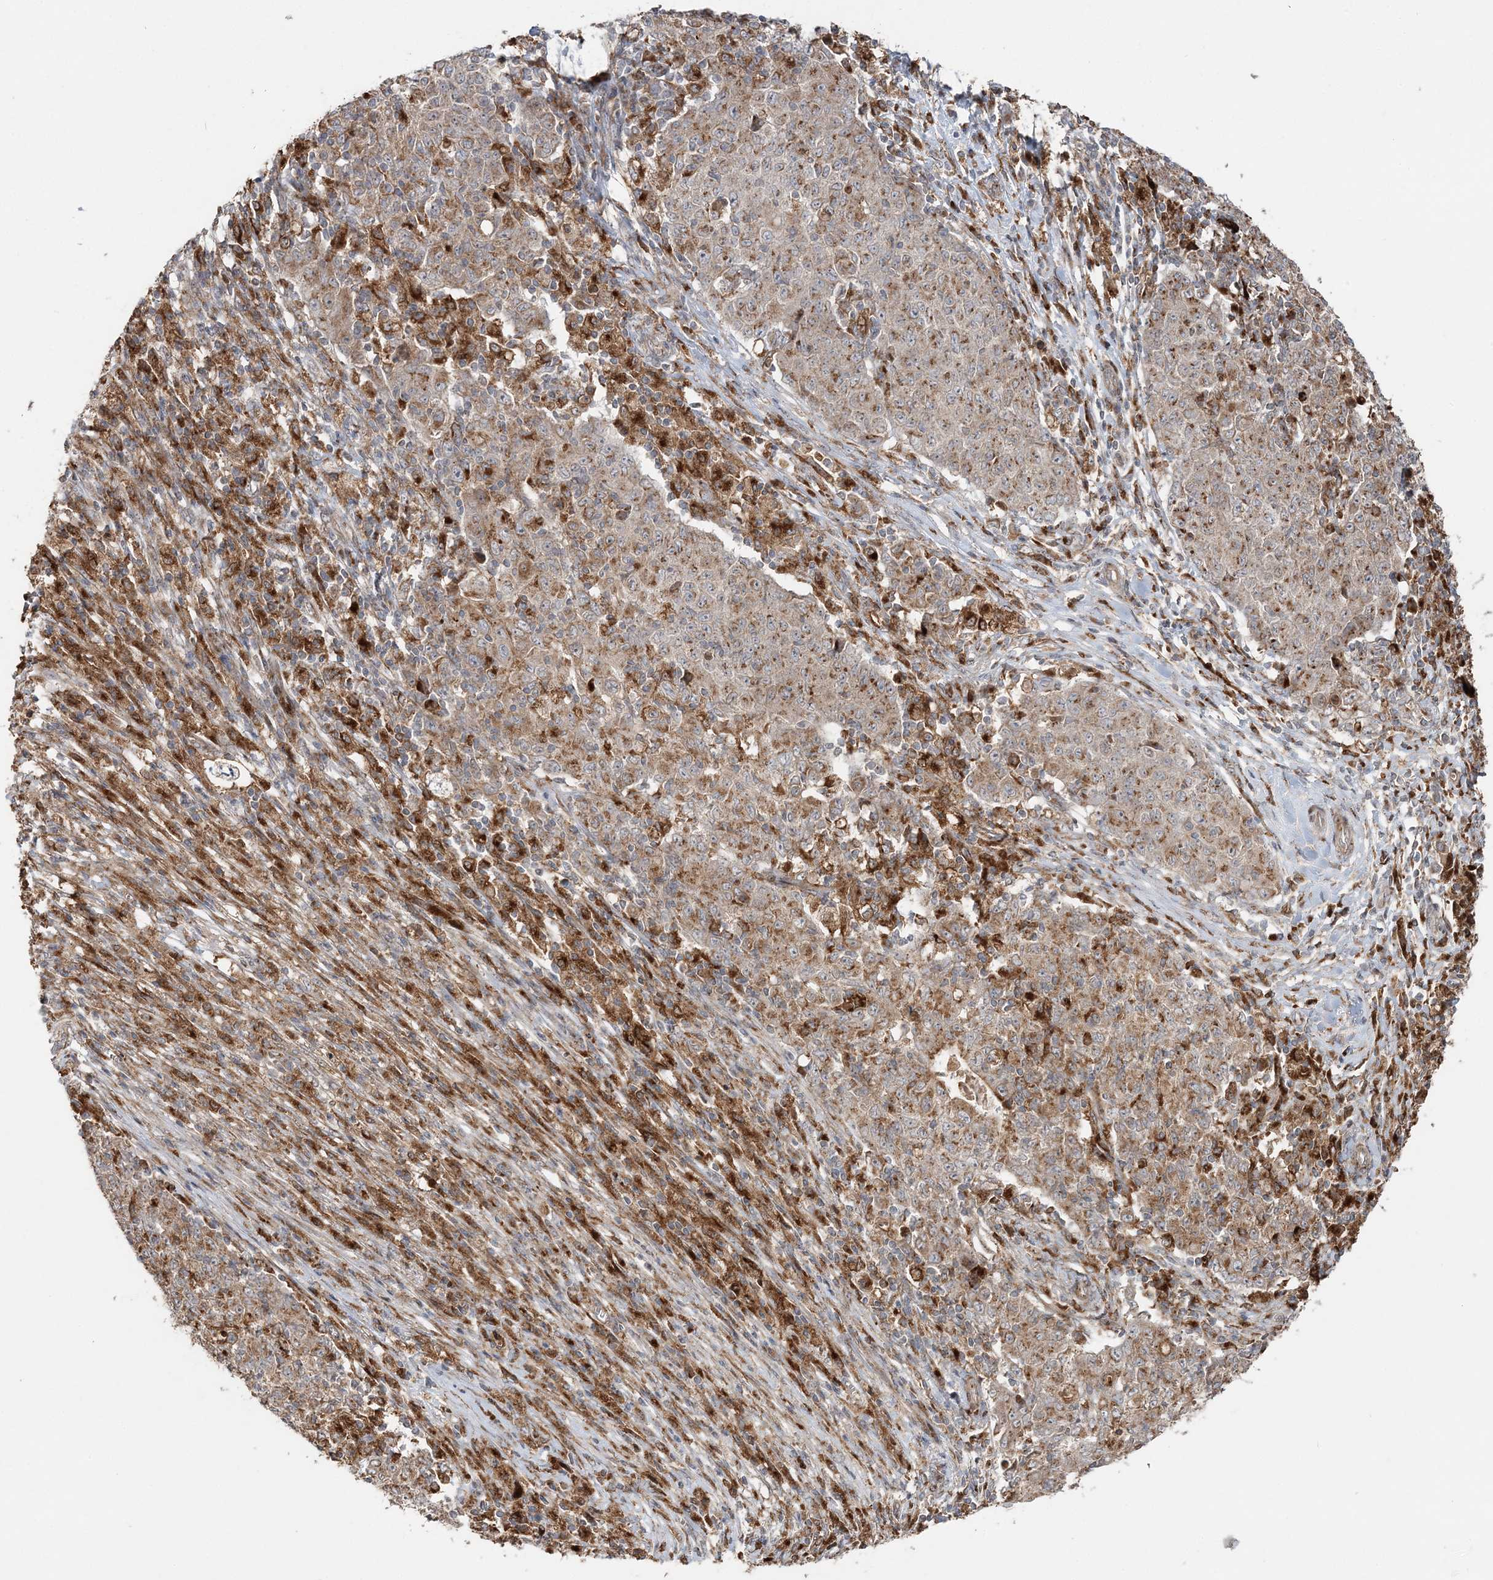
{"staining": {"intensity": "weak", "quantity": ">75%", "location": "cytoplasmic/membranous"}, "tissue": "ovarian cancer", "cell_type": "Tumor cells", "image_type": "cancer", "snomed": [{"axis": "morphology", "description": "Carcinoma, endometroid"}, {"axis": "topography", "description": "Ovary"}], "caption": "IHC (DAB (3,3'-diaminobenzidine)) staining of human ovarian endometroid carcinoma reveals weak cytoplasmic/membranous protein staining in about >75% of tumor cells. (DAB IHC with brightfield microscopy, high magnification).", "gene": "ABCC3", "patient": {"sex": "female", "age": 42}}